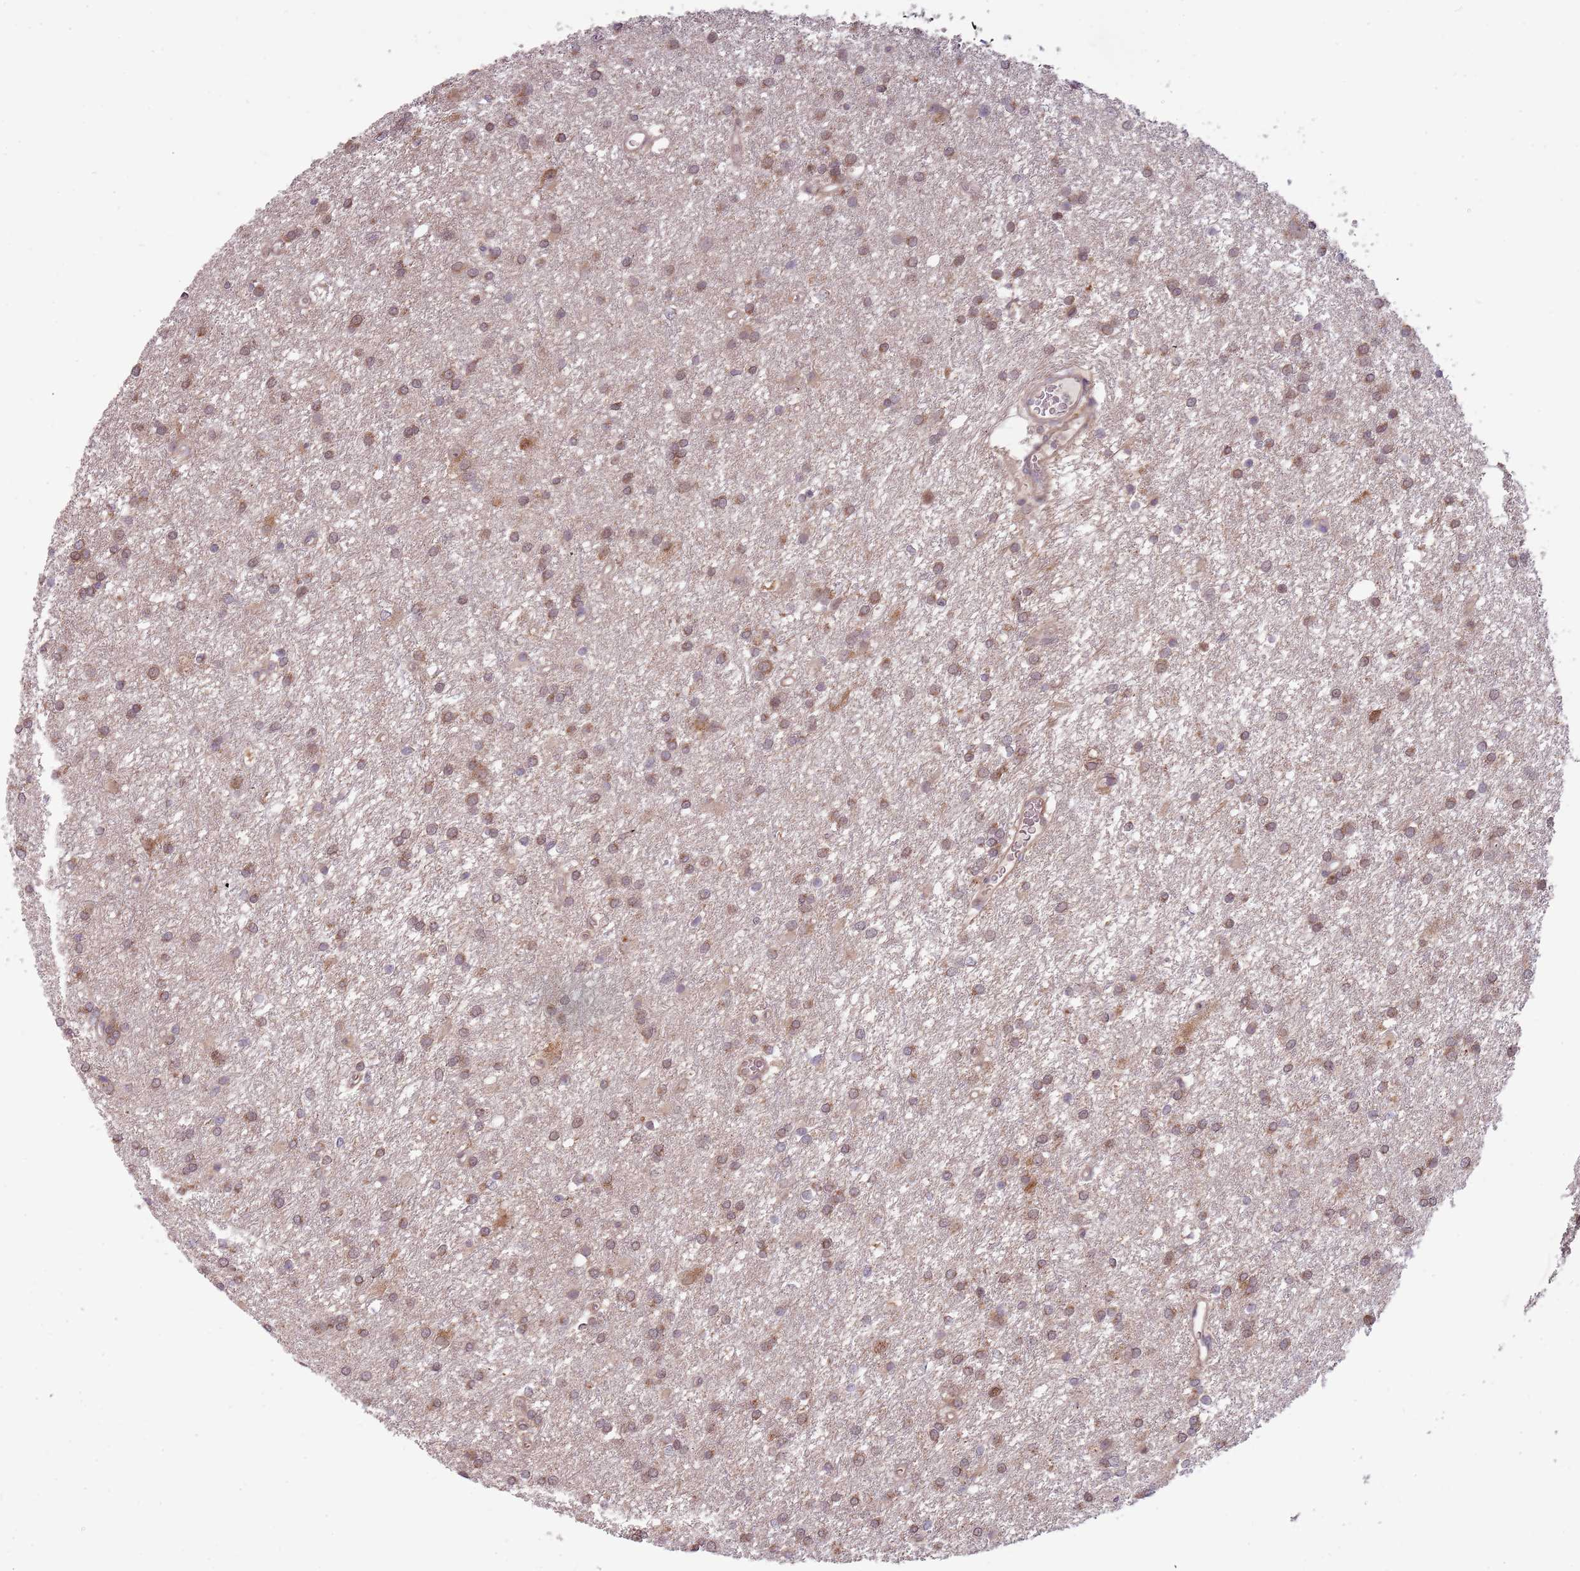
{"staining": {"intensity": "moderate", "quantity": "25%-75%", "location": "cytoplasmic/membranous"}, "tissue": "glioma", "cell_type": "Tumor cells", "image_type": "cancer", "snomed": [{"axis": "morphology", "description": "Glioma, malignant, High grade"}, {"axis": "topography", "description": "Brain"}], "caption": "Moderate cytoplasmic/membranous expression for a protein is present in approximately 25%-75% of tumor cells of glioma using immunohistochemistry (IHC).", "gene": "RNF181", "patient": {"sex": "female", "age": 50}}